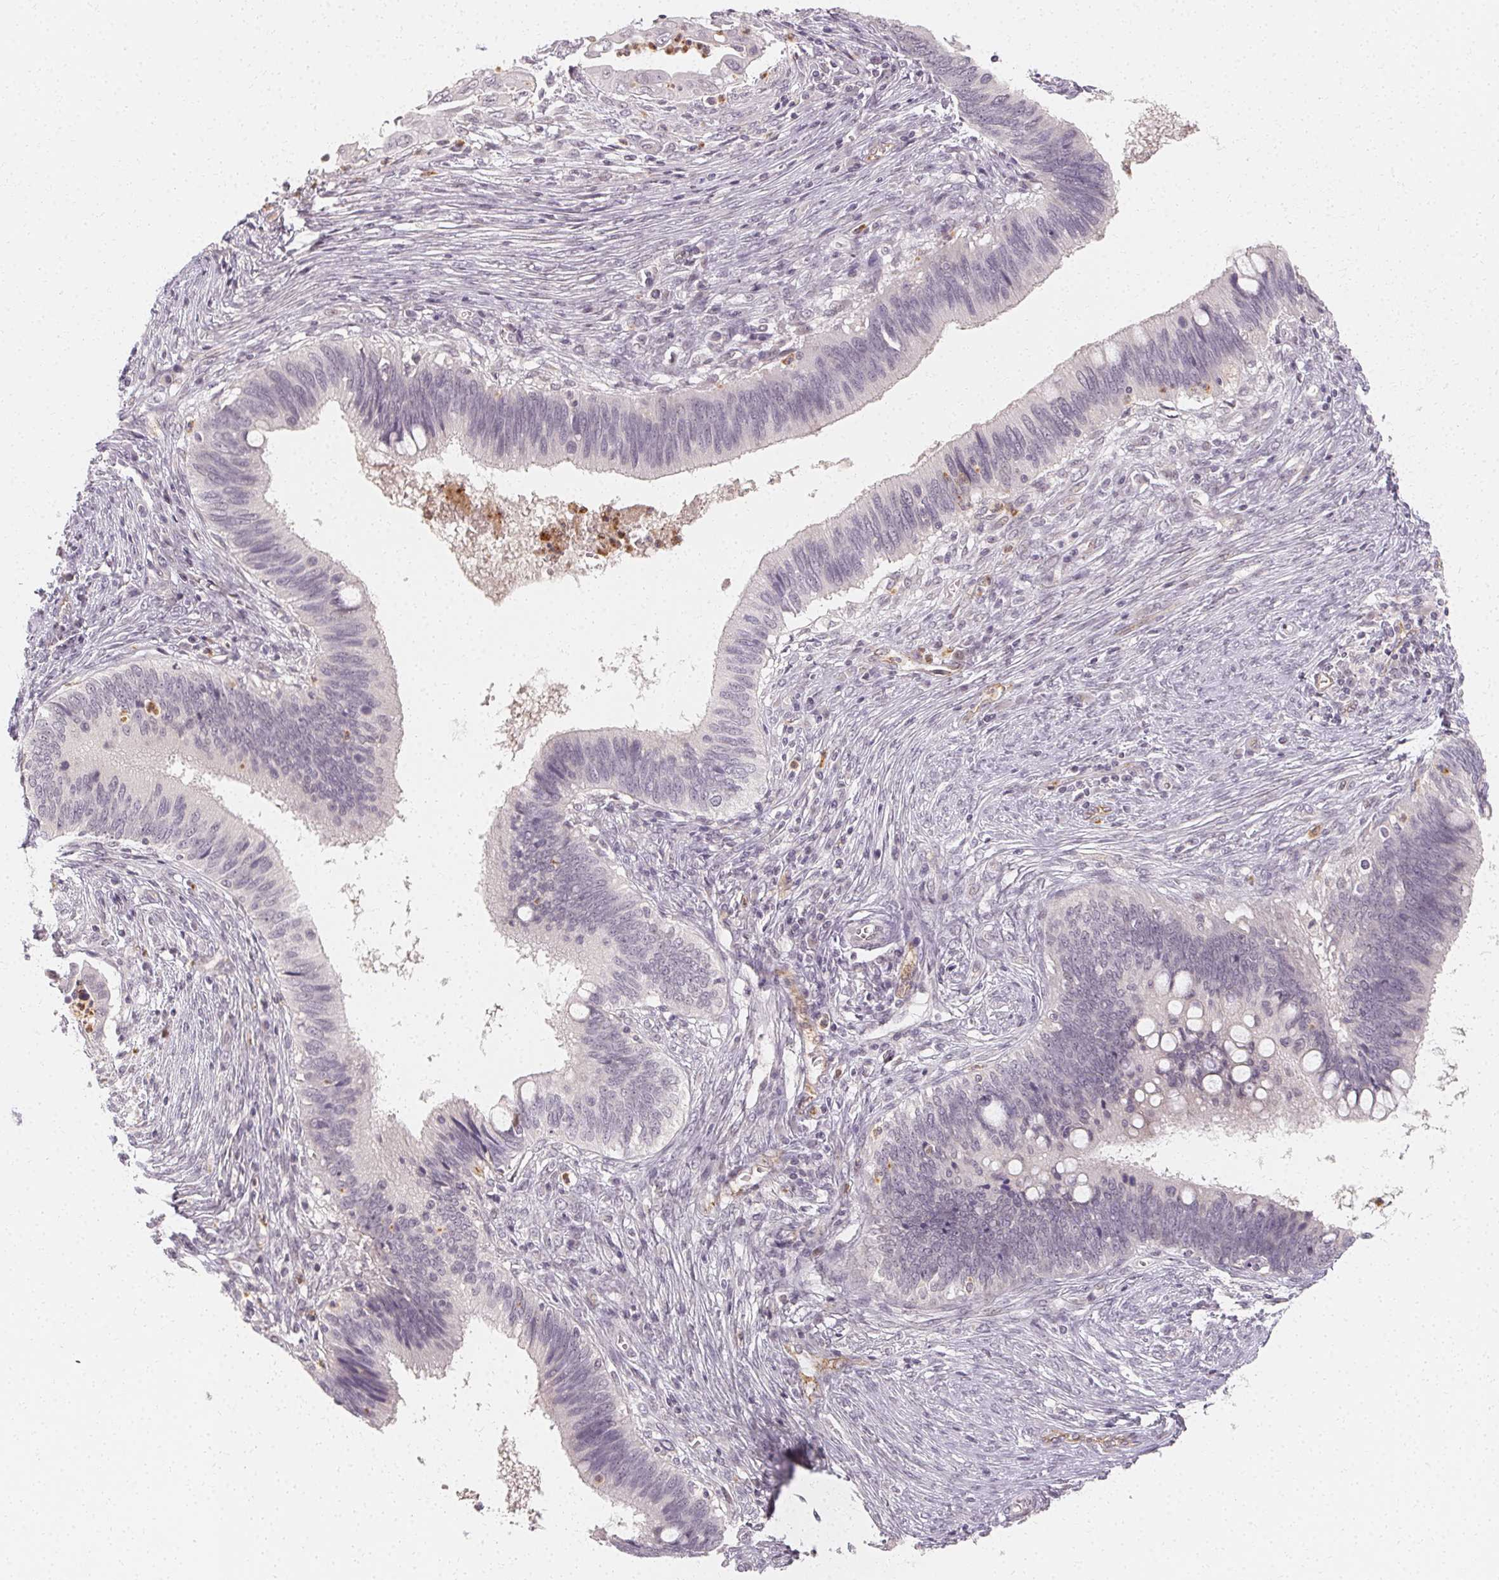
{"staining": {"intensity": "negative", "quantity": "none", "location": "none"}, "tissue": "cervical cancer", "cell_type": "Tumor cells", "image_type": "cancer", "snomed": [{"axis": "morphology", "description": "Adenocarcinoma, NOS"}, {"axis": "topography", "description": "Cervix"}], "caption": "IHC of human adenocarcinoma (cervical) reveals no expression in tumor cells.", "gene": "CLCNKB", "patient": {"sex": "female", "age": 42}}